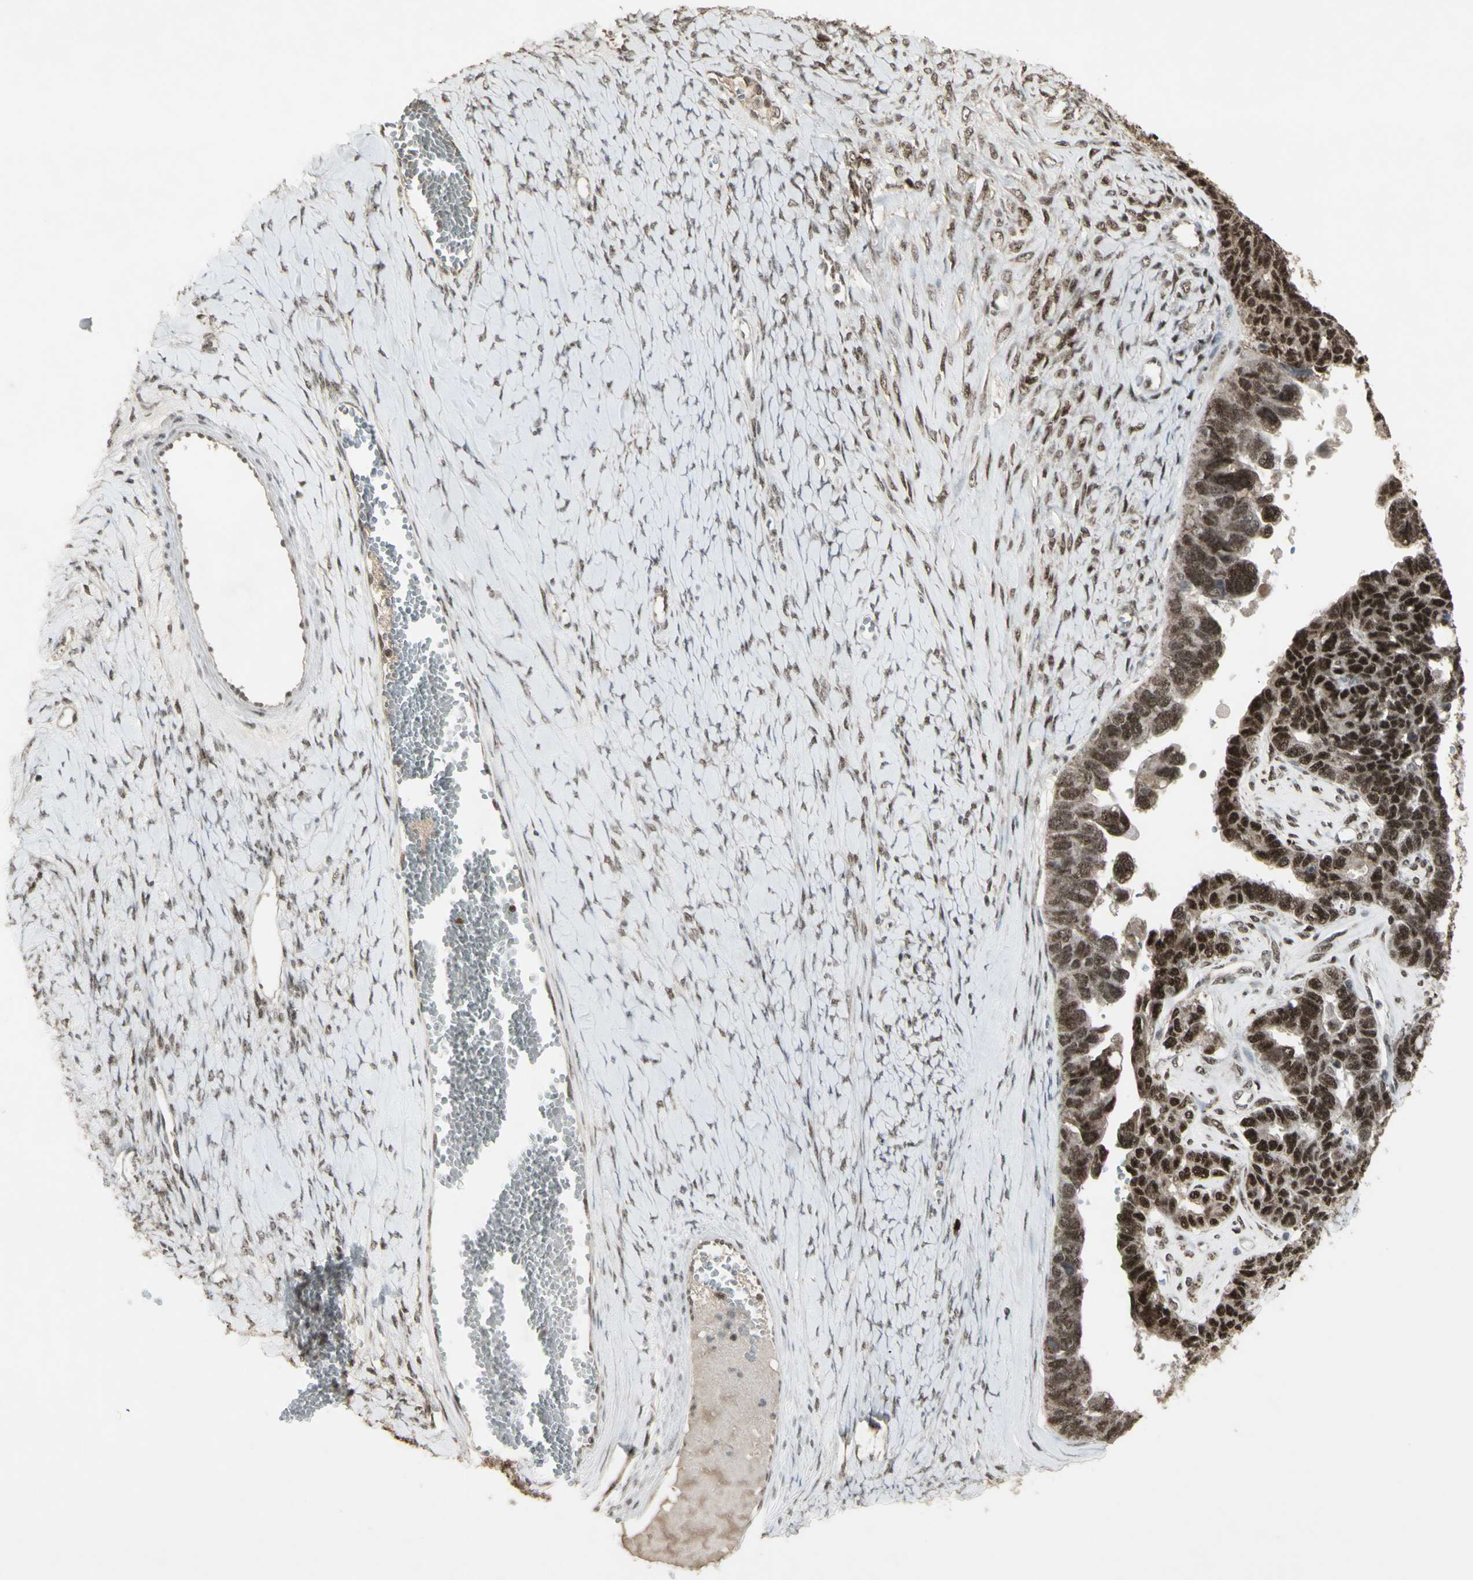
{"staining": {"intensity": "strong", "quantity": ">75%", "location": "nuclear"}, "tissue": "ovarian cancer", "cell_type": "Tumor cells", "image_type": "cancer", "snomed": [{"axis": "morphology", "description": "Cystadenocarcinoma, serous, NOS"}, {"axis": "topography", "description": "Ovary"}], "caption": "Ovarian cancer tissue exhibits strong nuclear expression in approximately >75% of tumor cells, visualized by immunohistochemistry.", "gene": "CCNT1", "patient": {"sex": "female", "age": 79}}